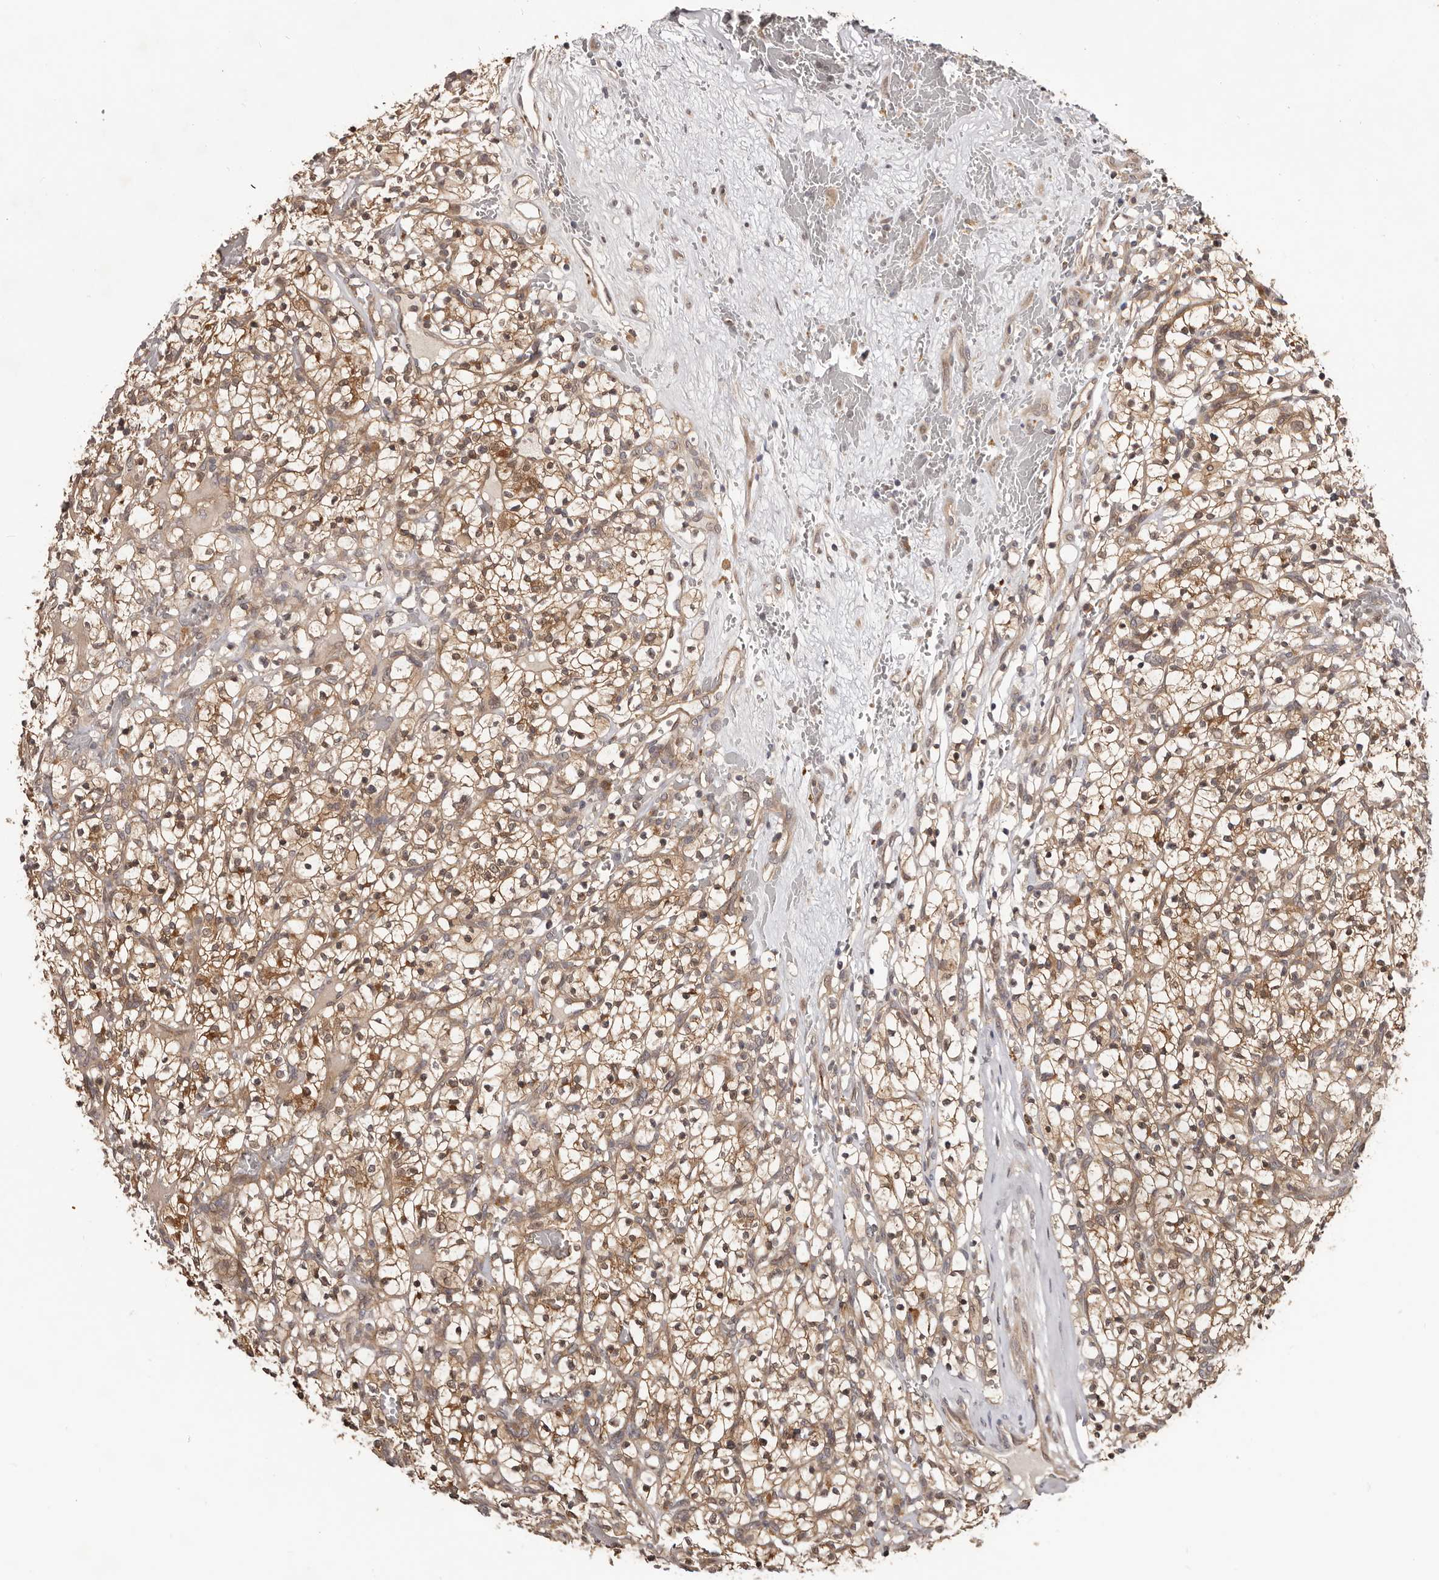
{"staining": {"intensity": "moderate", "quantity": ">75%", "location": "cytoplasmic/membranous"}, "tissue": "renal cancer", "cell_type": "Tumor cells", "image_type": "cancer", "snomed": [{"axis": "morphology", "description": "Adenocarcinoma, NOS"}, {"axis": "topography", "description": "Kidney"}], "caption": "High-magnification brightfield microscopy of renal cancer (adenocarcinoma) stained with DAB (3,3'-diaminobenzidine) (brown) and counterstained with hematoxylin (blue). tumor cells exhibit moderate cytoplasmic/membranous expression is seen in about>75% of cells.", "gene": "MDP1", "patient": {"sex": "female", "age": 57}}